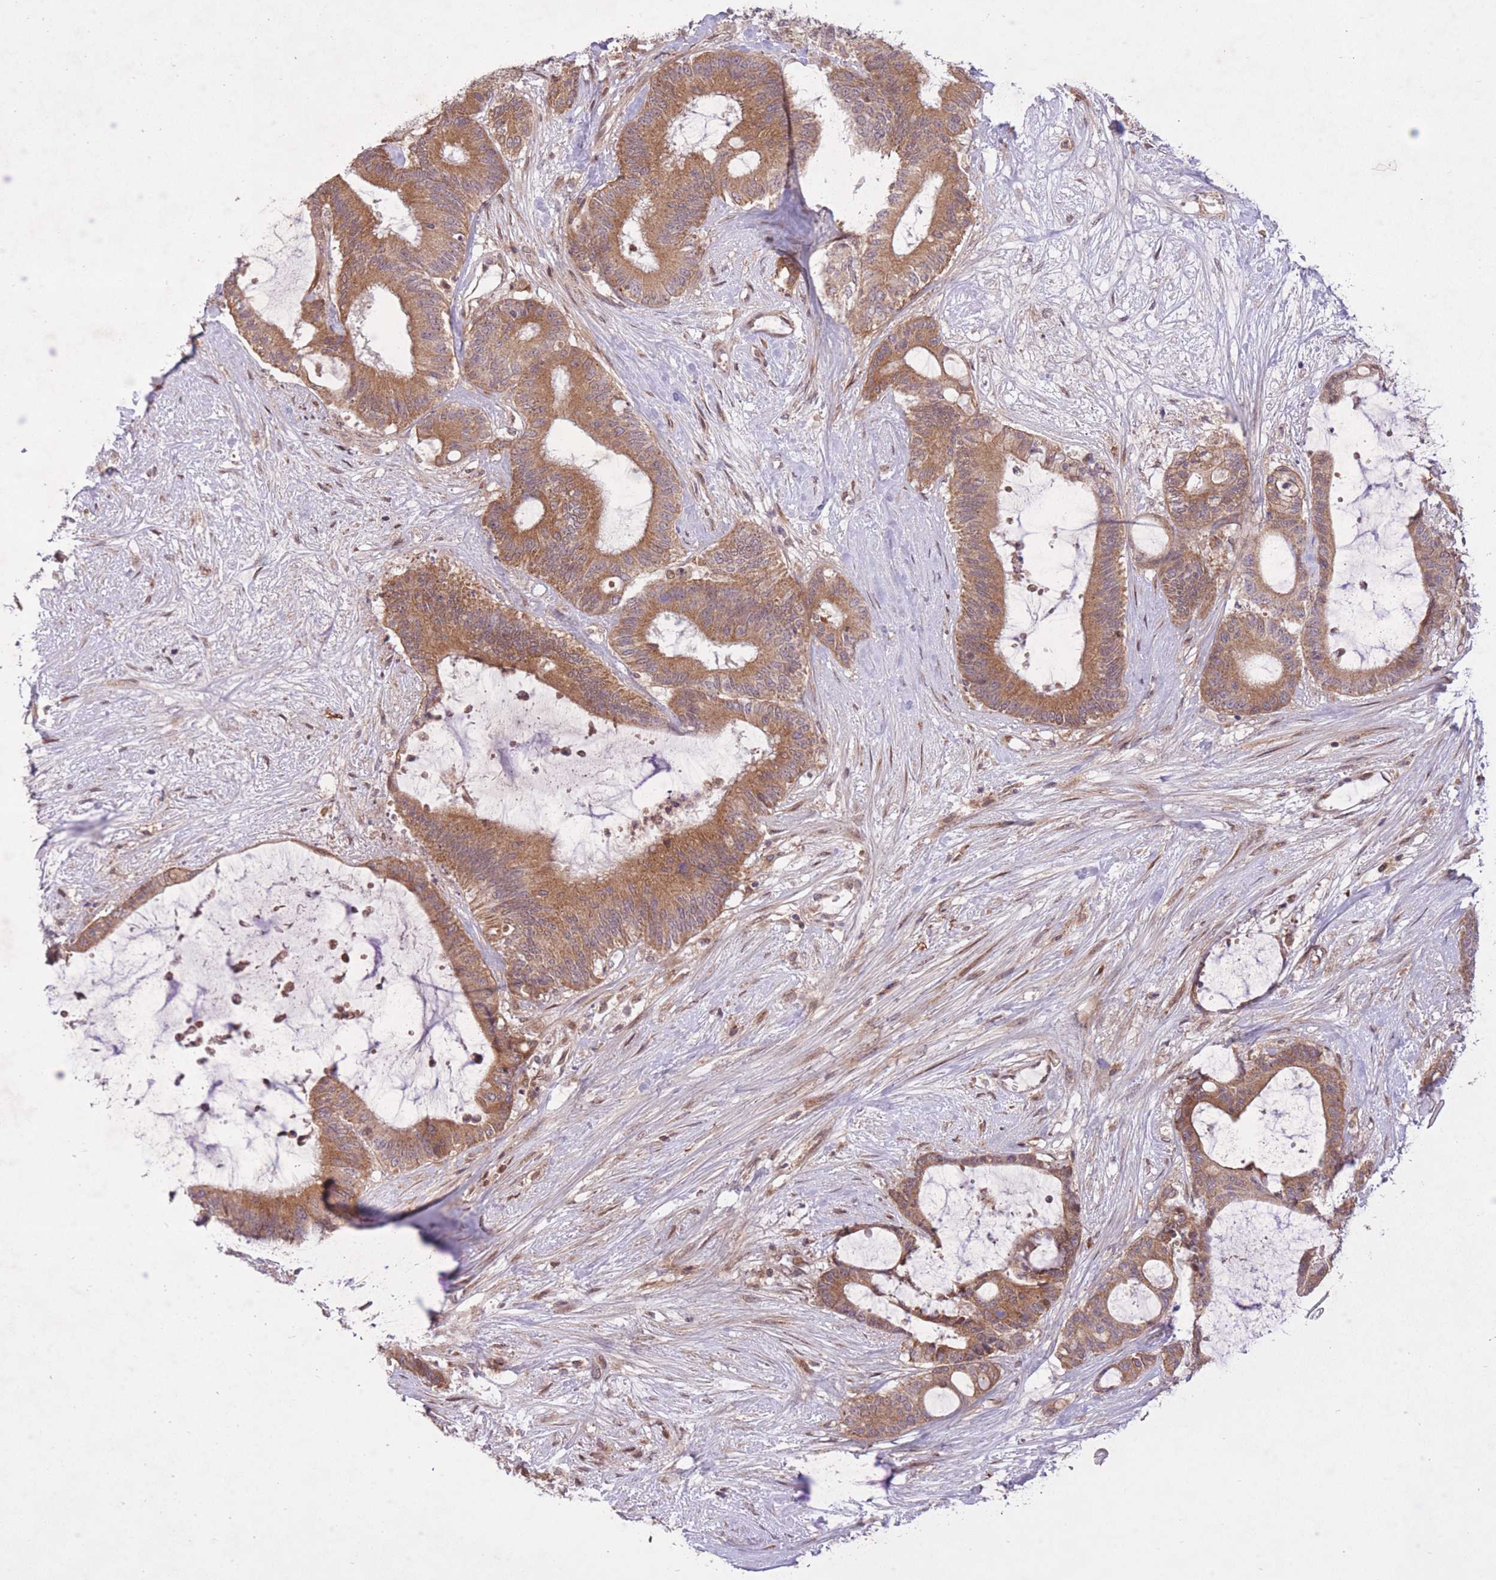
{"staining": {"intensity": "moderate", "quantity": ">75%", "location": "cytoplasmic/membranous"}, "tissue": "liver cancer", "cell_type": "Tumor cells", "image_type": "cancer", "snomed": [{"axis": "morphology", "description": "Normal tissue, NOS"}, {"axis": "morphology", "description": "Cholangiocarcinoma"}, {"axis": "topography", "description": "Liver"}, {"axis": "topography", "description": "Peripheral nerve tissue"}], "caption": "Tumor cells exhibit medium levels of moderate cytoplasmic/membranous expression in approximately >75% of cells in liver cancer (cholangiocarcinoma).", "gene": "ZNF391", "patient": {"sex": "female", "age": 73}}